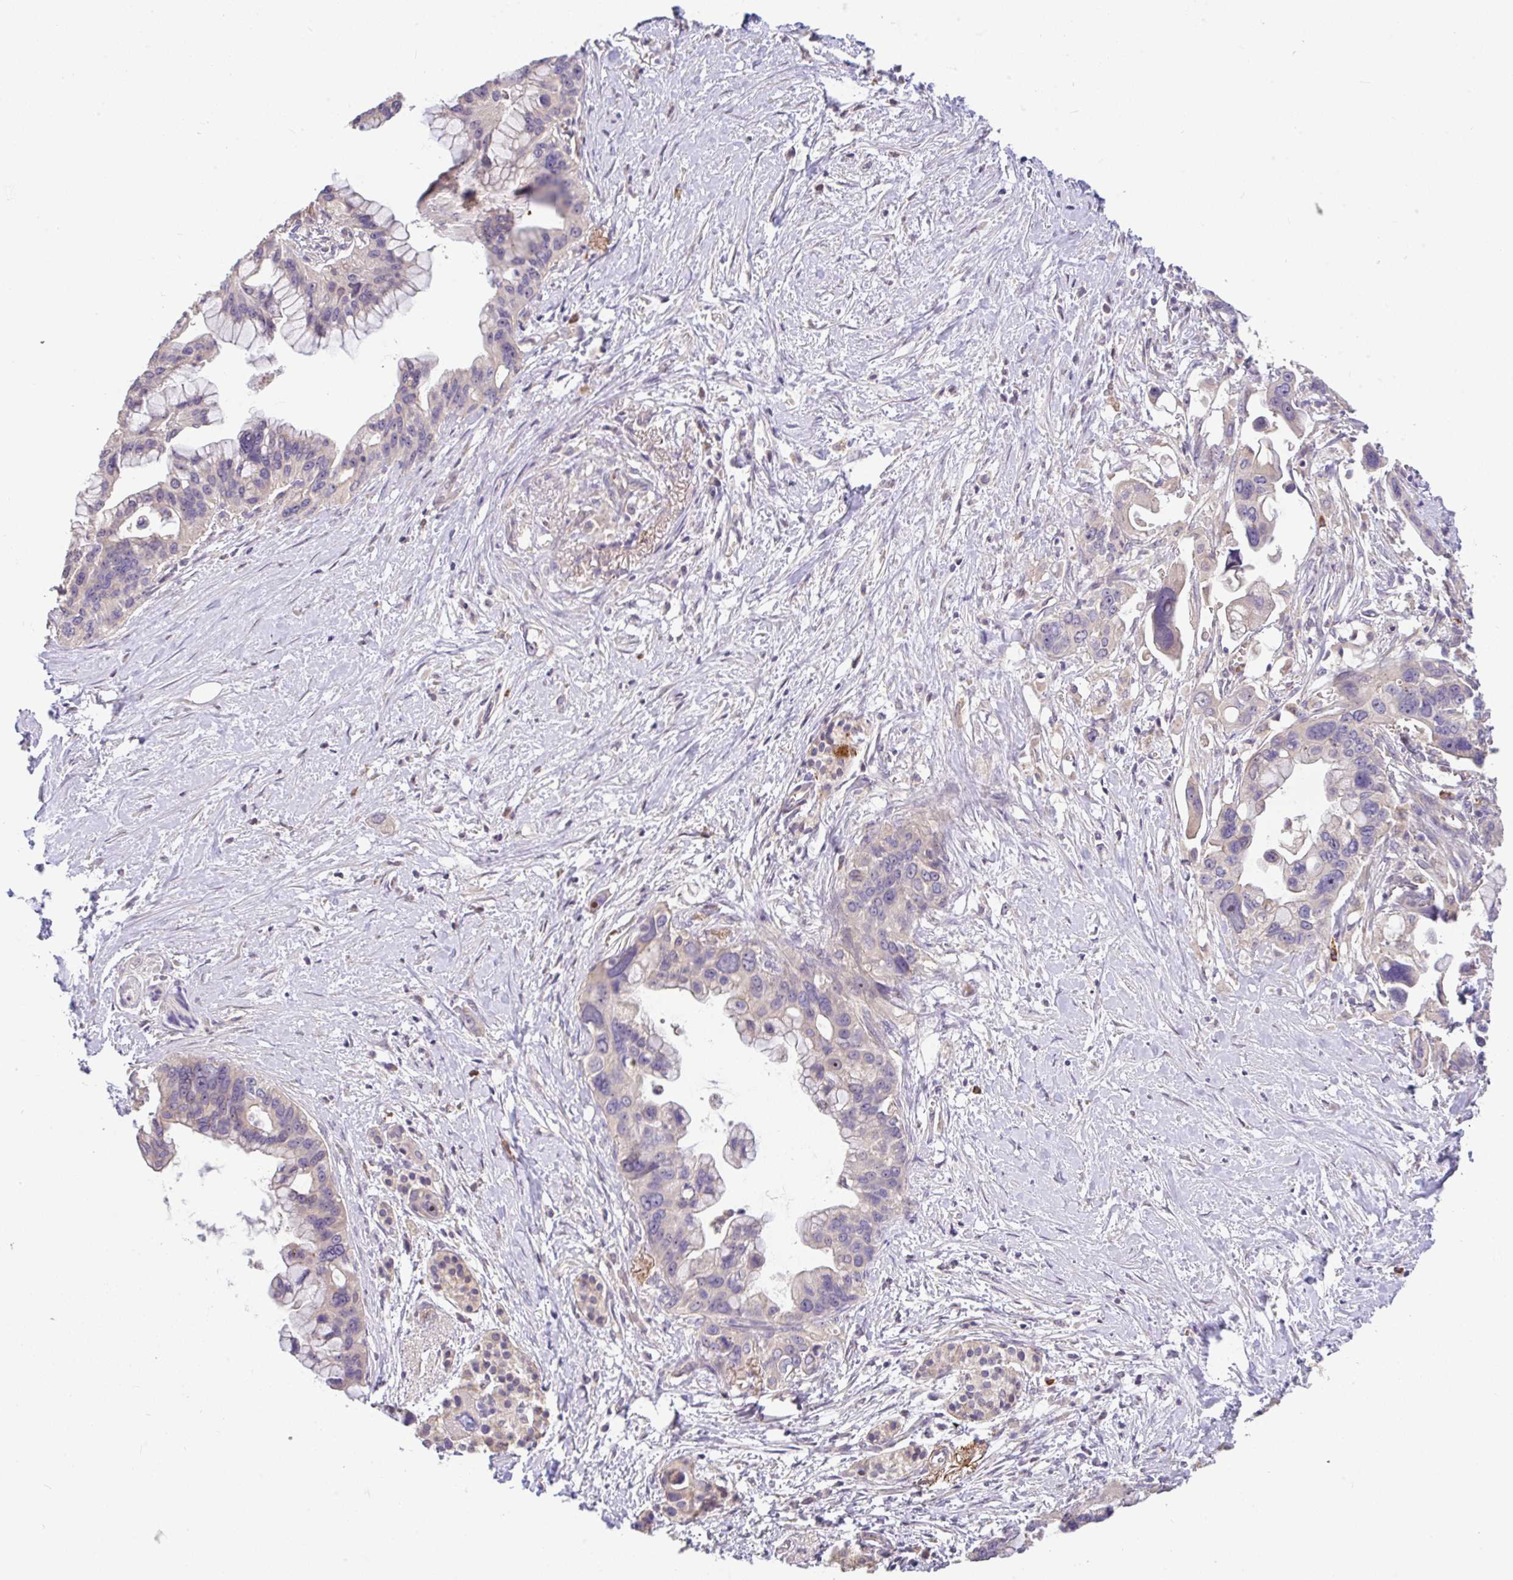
{"staining": {"intensity": "negative", "quantity": "none", "location": "none"}, "tissue": "pancreatic cancer", "cell_type": "Tumor cells", "image_type": "cancer", "snomed": [{"axis": "morphology", "description": "Adenocarcinoma, NOS"}, {"axis": "topography", "description": "Pancreas"}], "caption": "This is a micrograph of IHC staining of pancreatic cancer (adenocarcinoma), which shows no staining in tumor cells.", "gene": "C1QTNF9B", "patient": {"sex": "female", "age": 83}}